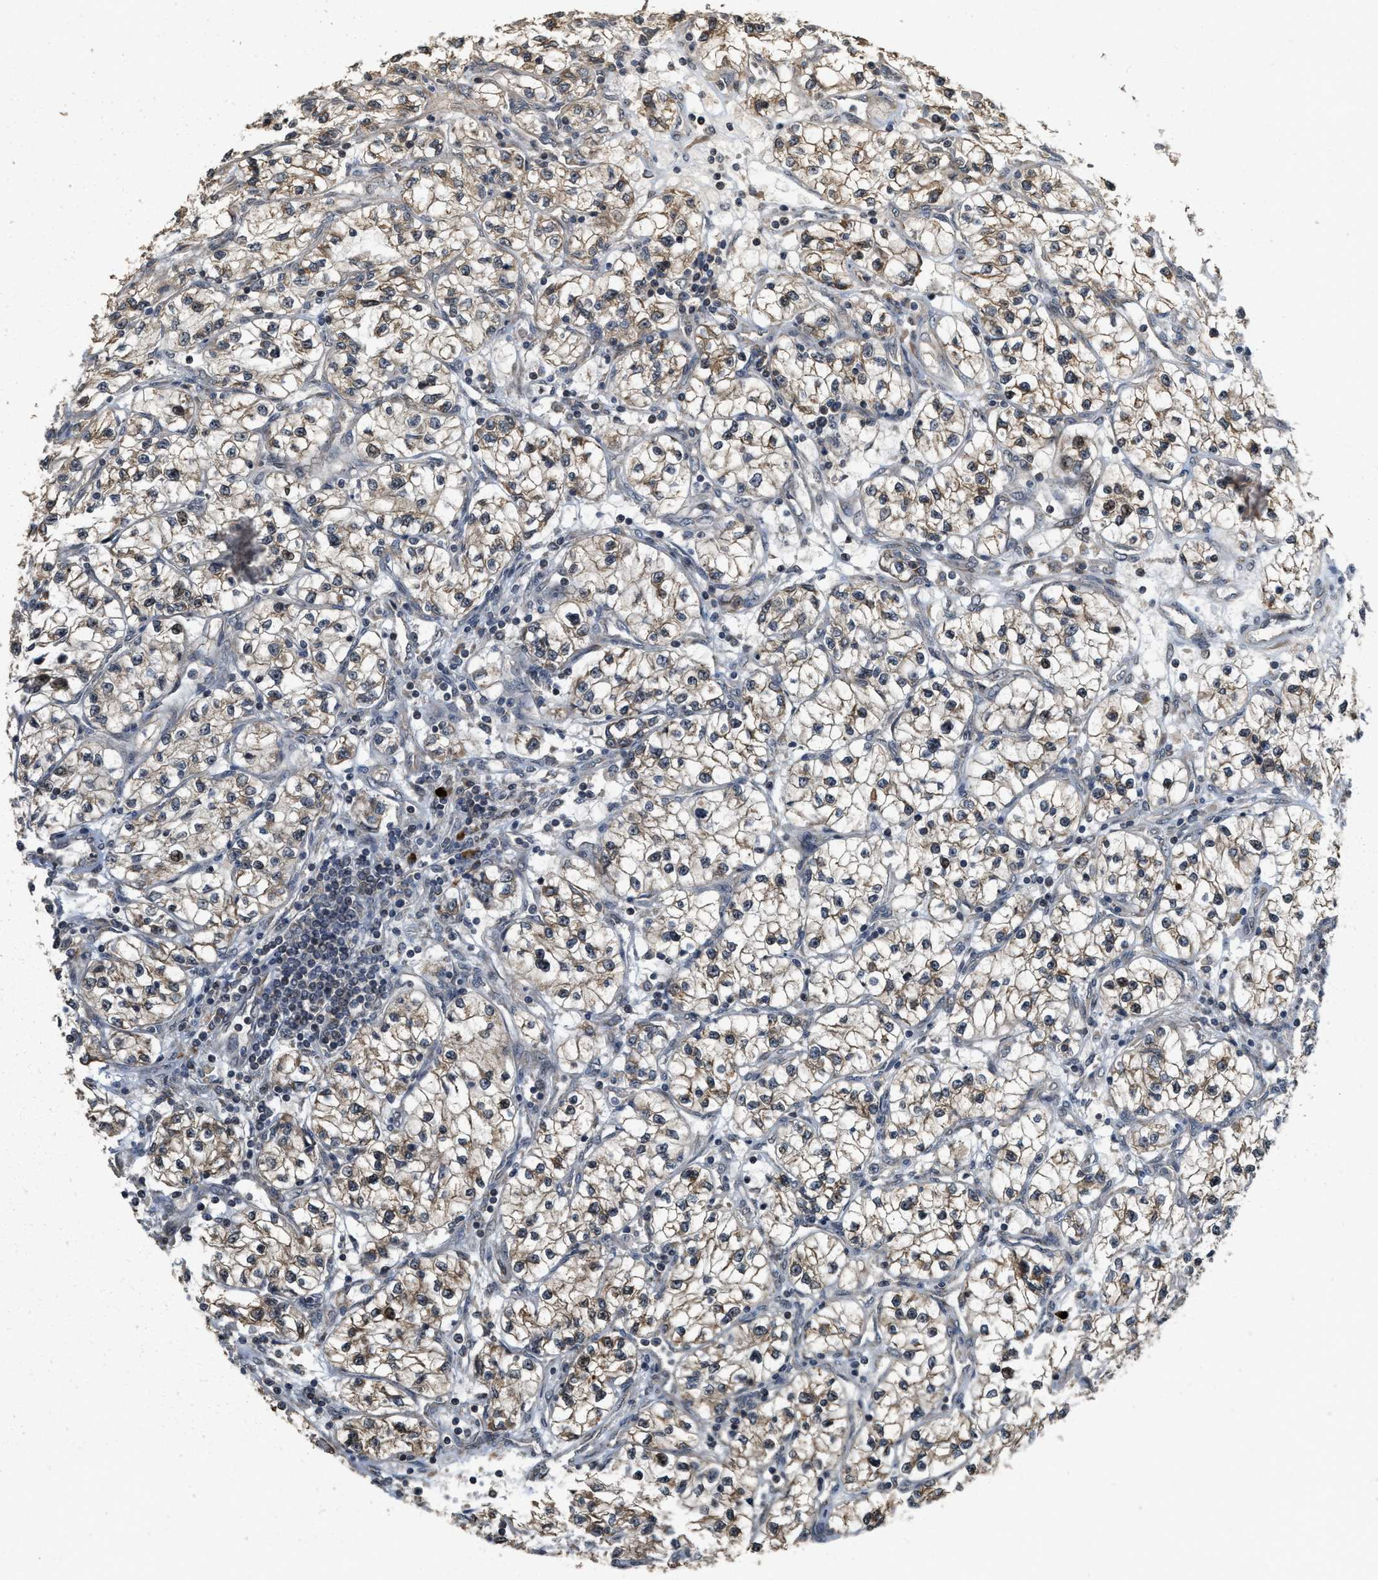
{"staining": {"intensity": "weak", "quantity": ">75%", "location": "cytoplasmic/membranous,nuclear"}, "tissue": "renal cancer", "cell_type": "Tumor cells", "image_type": "cancer", "snomed": [{"axis": "morphology", "description": "Adenocarcinoma, NOS"}, {"axis": "topography", "description": "Kidney"}], "caption": "A histopathology image of adenocarcinoma (renal) stained for a protein demonstrates weak cytoplasmic/membranous and nuclear brown staining in tumor cells.", "gene": "ELP2", "patient": {"sex": "female", "age": 57}}